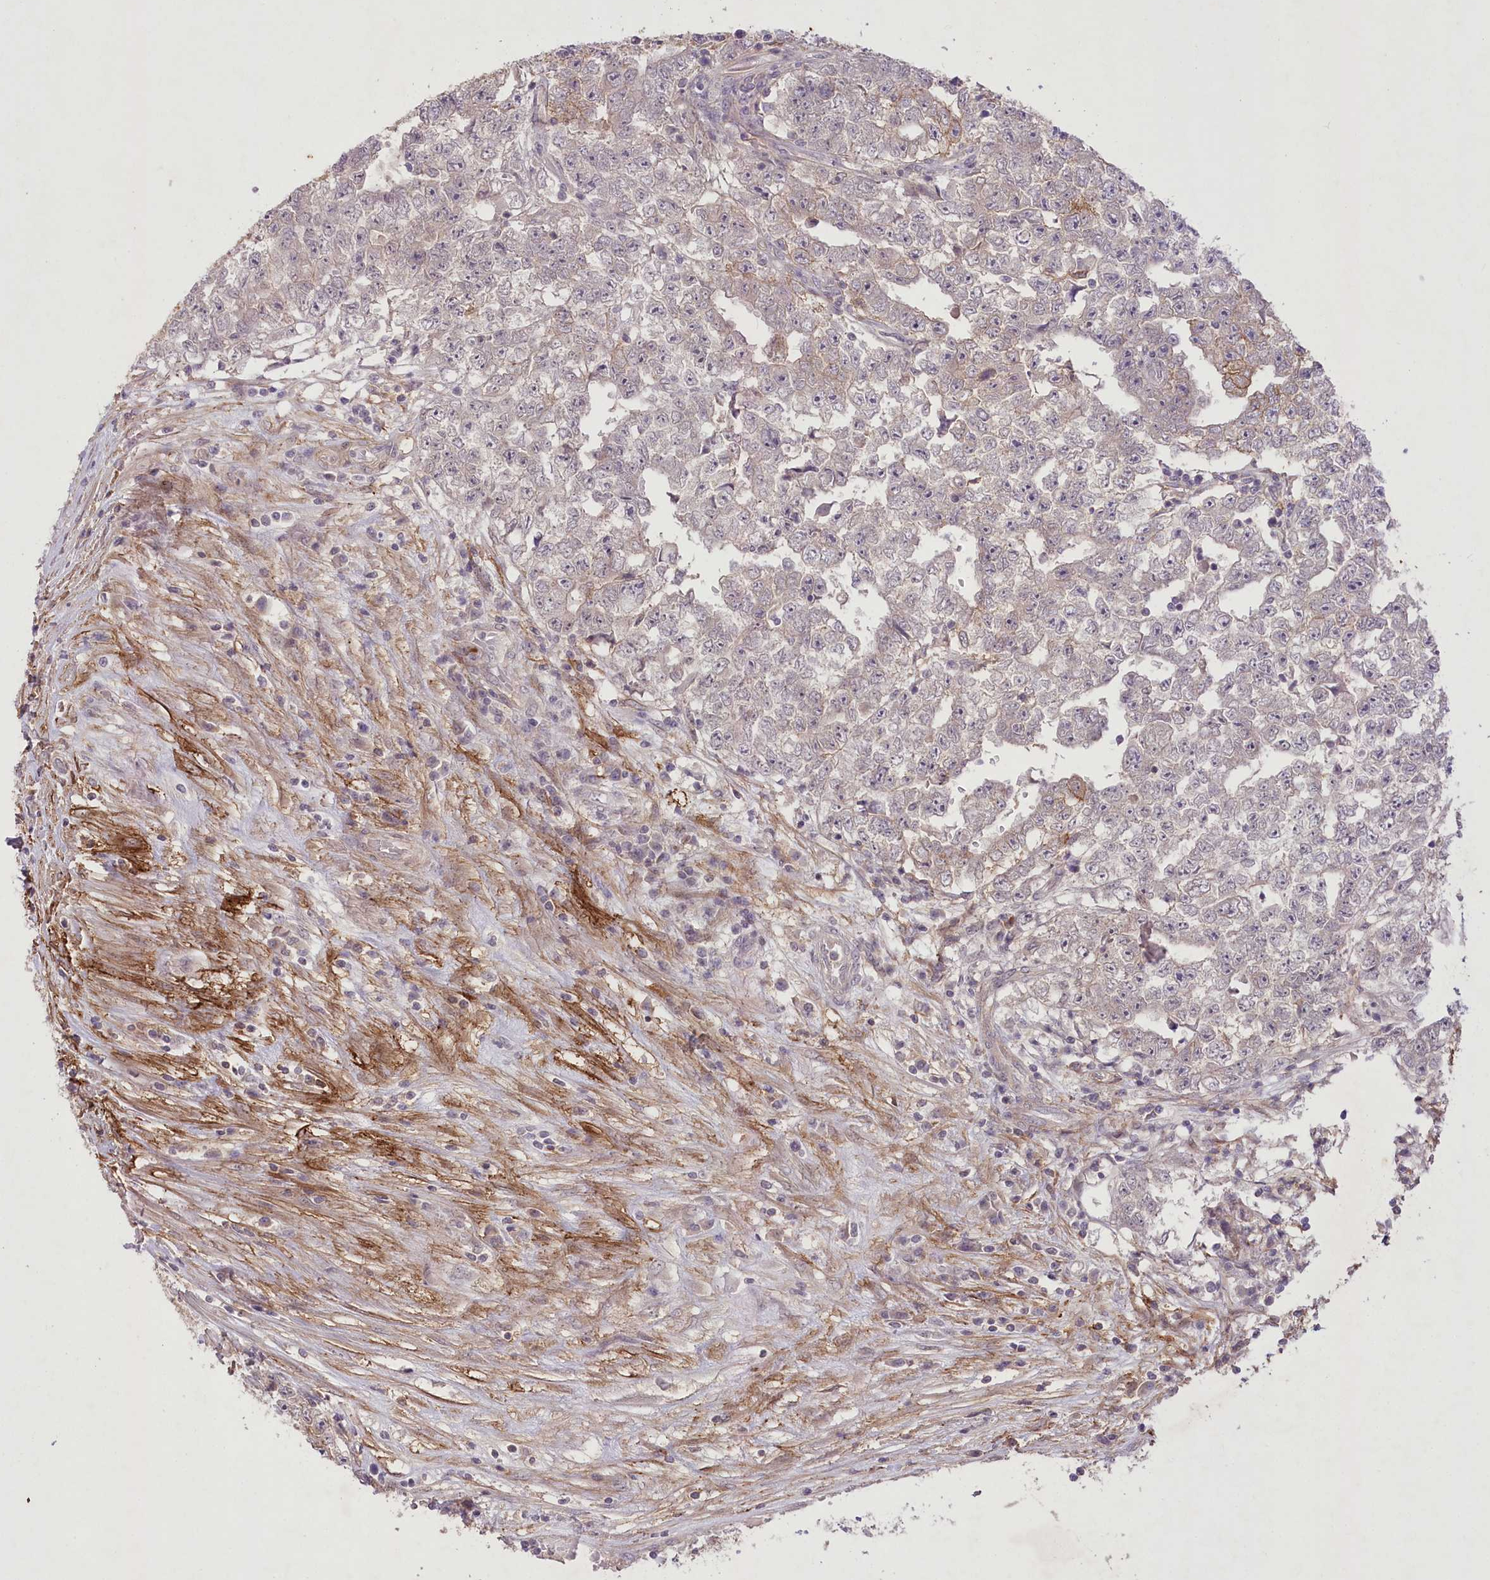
{"staining": {"intensity": "moderate", "quantity": "<25%", "location": "cytoplasmic/membranous"}, "tissue": "testis cancer", "cell_type": "Tumor cells", "image_type": "cancer", "snomed": [{"axis": "morphology", "description": "Carcinoma, Embryonal, NOS"}, {"axis": "topography", "description": "Testis"}], "caption": "Immunohistochemistry of human testis embryonal carcinoma reveals low levels of moderate cytoplasmic/membranous positivity in about <25% of tumor cells.", "gene": "ENPP1", "patient": {"sex": "male", "age": 25}}